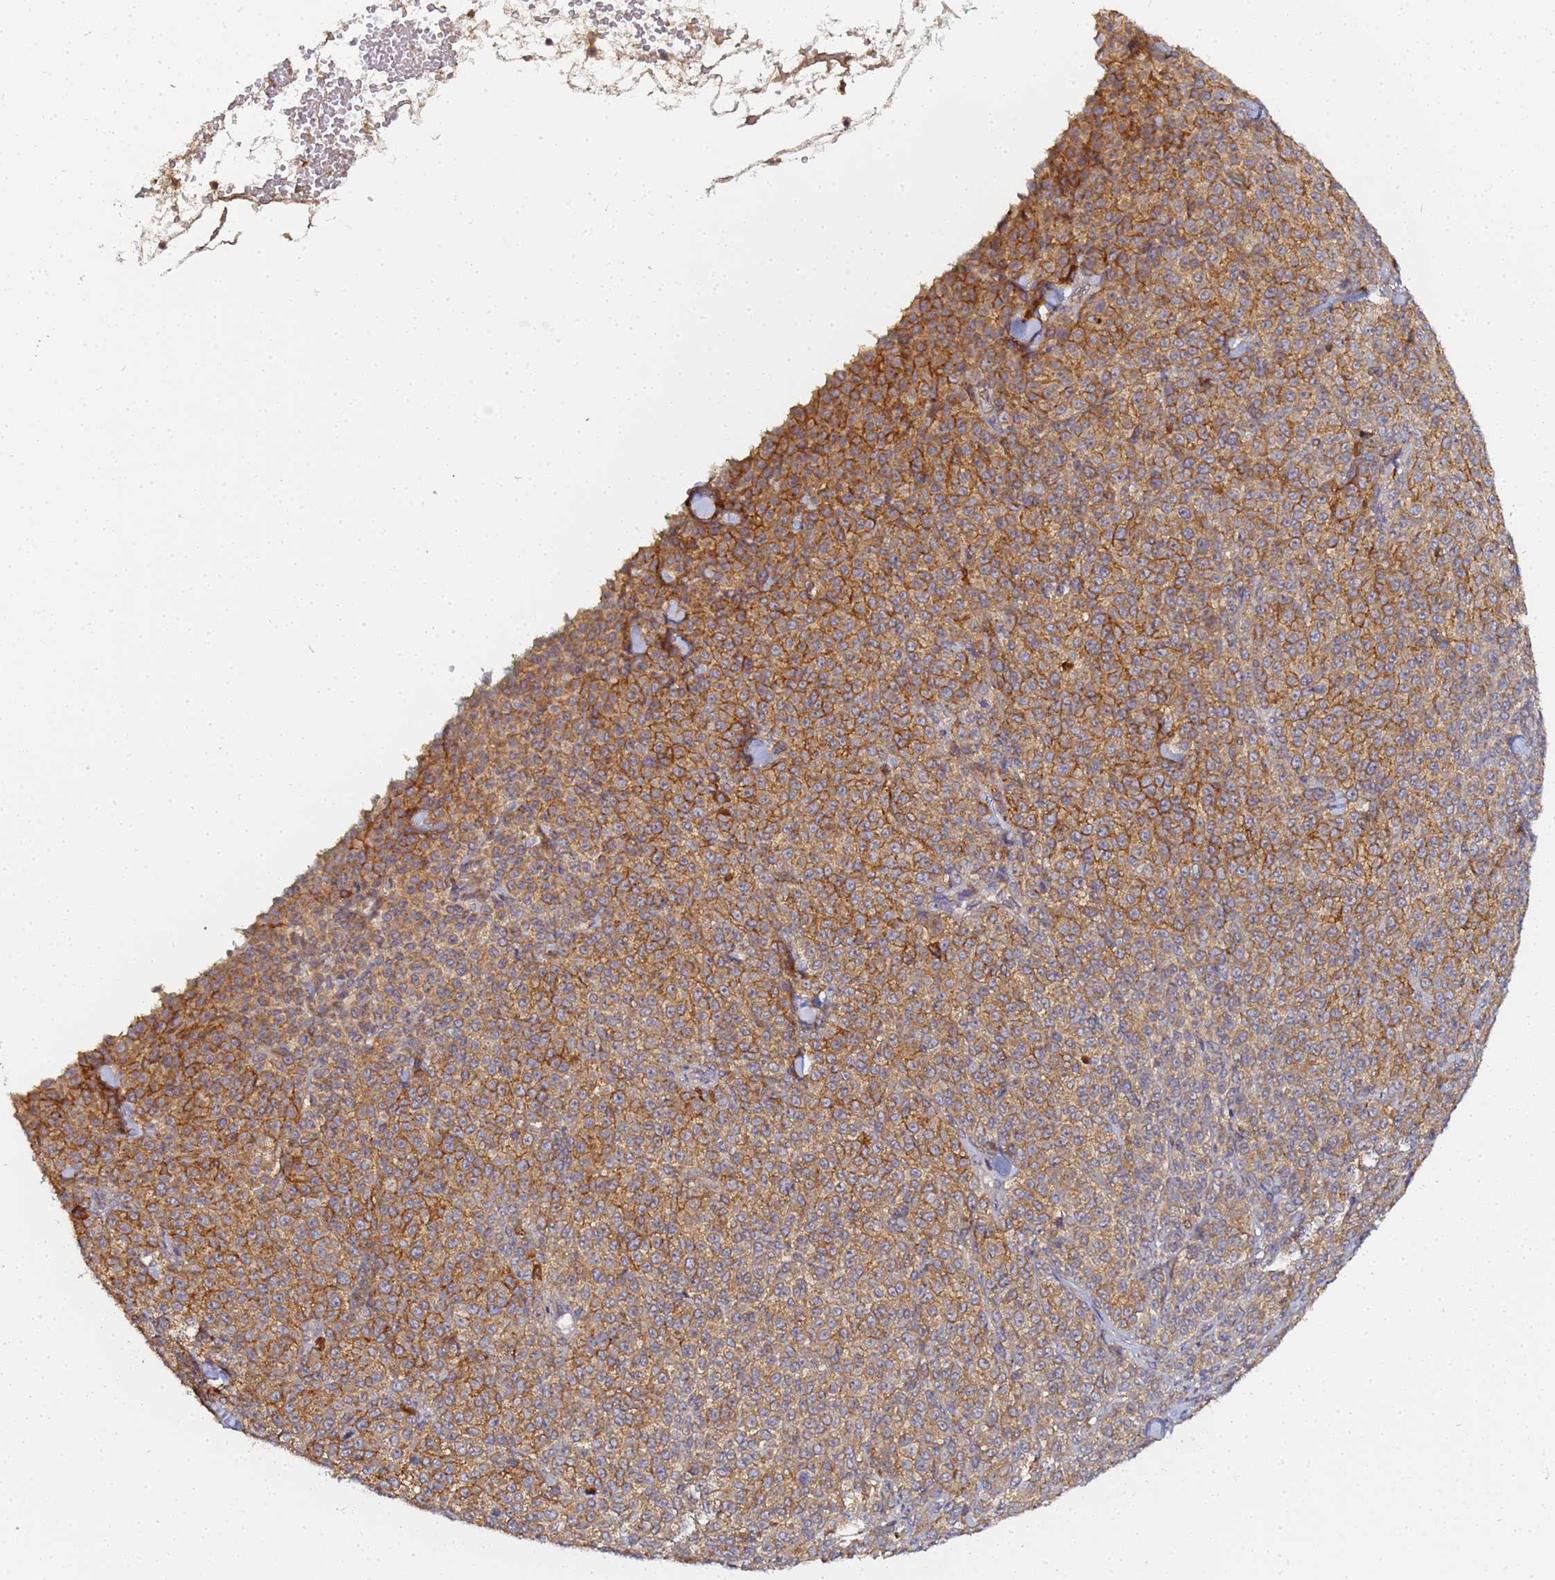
{"staining": {"intensity": "moderate", "quantity": ">75%", "location": "cytoplasmic/membranous"}, "tissue": "melanoma", "cell_type": "Tumor cells", "image_type": "cancer", "snomed": [{"axis": "morphology", "description": "Normal tissue, NOS"}, {"axis": "morphology", "description": "Malignant melanoma, NOS"}, {"axis": "topography", "description": "Skin"}], "caption": "Immunohistochemical staining of melanoma reveals medium levels of moderate cytoplasmic/membranous positivity in approximately >75% of tumor cells.", "gene": "LRRC69", "patient": {"sex": "female", "age": 34}}